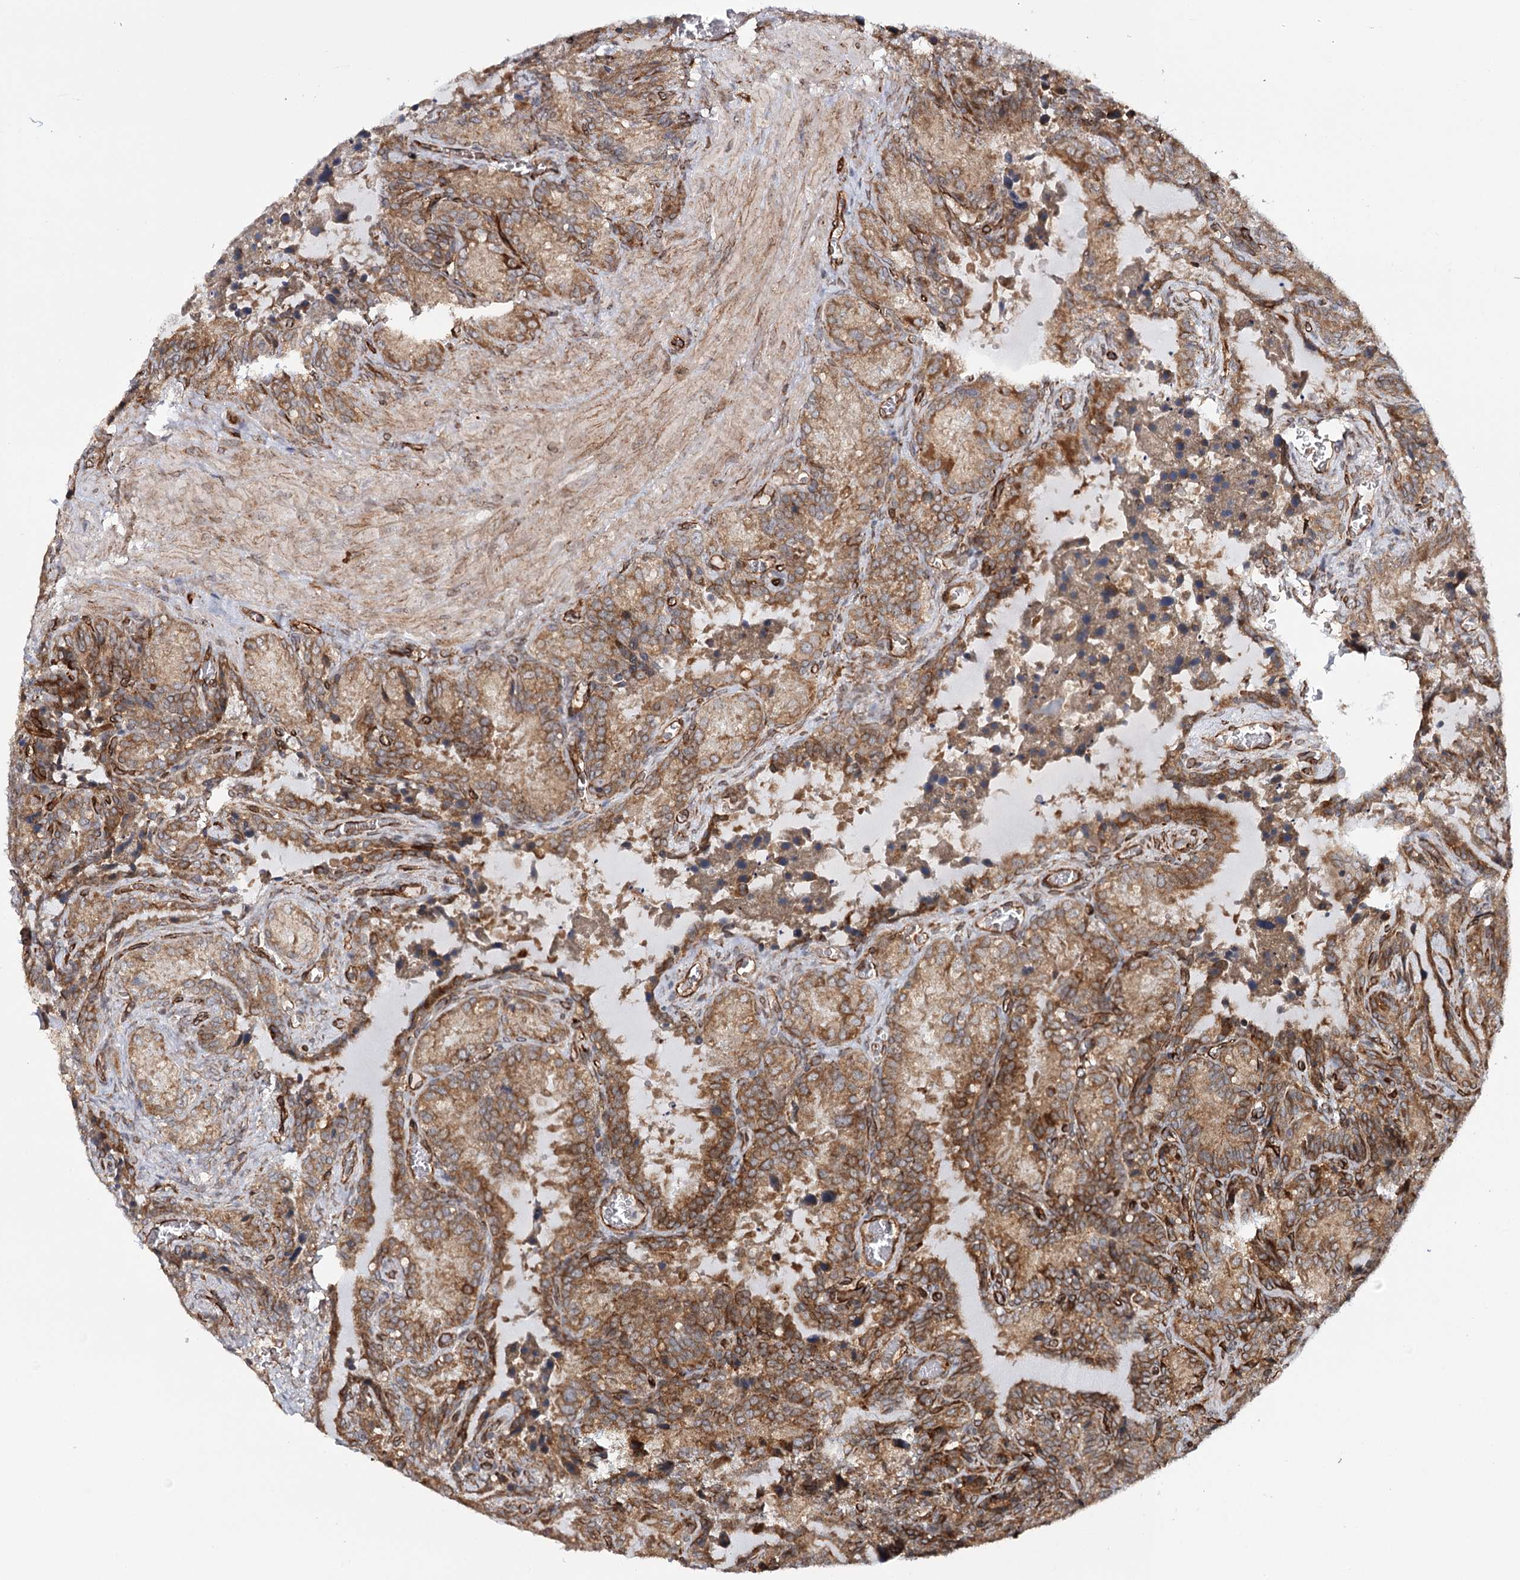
{"staining": {"intensity": "moderate", "quantity": ">75%", "location": "cytoplasmic/membranous"}, "tissue": "seminal vesicle", "cell_type": "Glandular cells", "image_type": "normal", "snomed": [{"axis": "morphology", "description": "Normal tissue, NOS"}, {"axis": "topography", "description": "Seminal veicle"}], "caption": "A high-resolution micrograph shows IHC staining of unremarkable seminal vesicle, which demonstrates moderate cytoplasmic/membranous positivity in approximately >75% of glandular cells.", "gene": "MKNK1", "patient": {"sex": "male", "age": 62}}